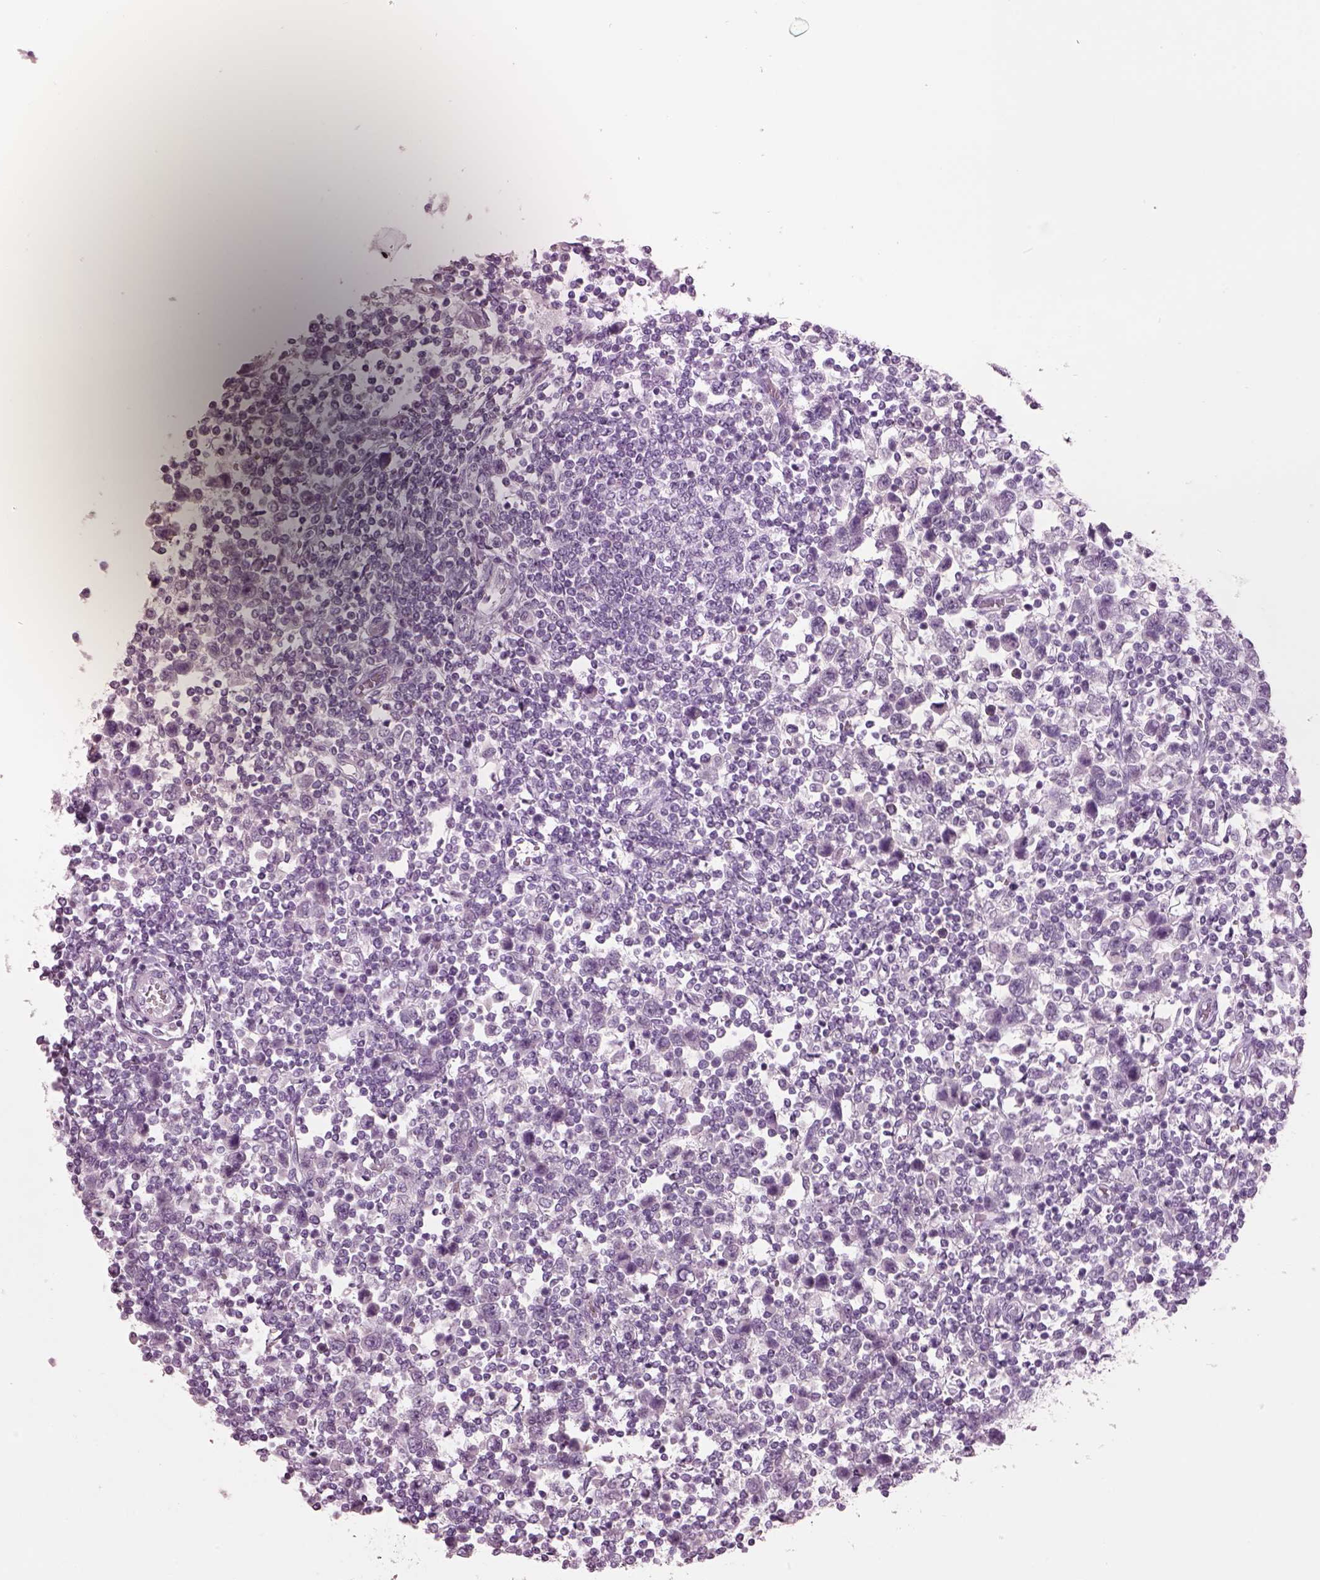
{"staining": {"intensity": "negative", "quantity": "none", "location": "none"}, "tissue": "testis cancer", "cell_type": "Tumor cells", "image_type": "cancer", "snomed": [{"axis": "morphology", "description": "Normal tissue, NOS"}, {"axis": "morphology", "description": "Seminoma, NOS"}, {"axis": "topography", "description": "Testis"}, {"axis": "topography", "description": "Epididymis"}], "caption": "Immunohistochemical staining of testis cancer (seminoma) exhibits no significant positivity in tumor cells.", "gene": "PACRG", "patient": {"sex": "male", "age": 34}}